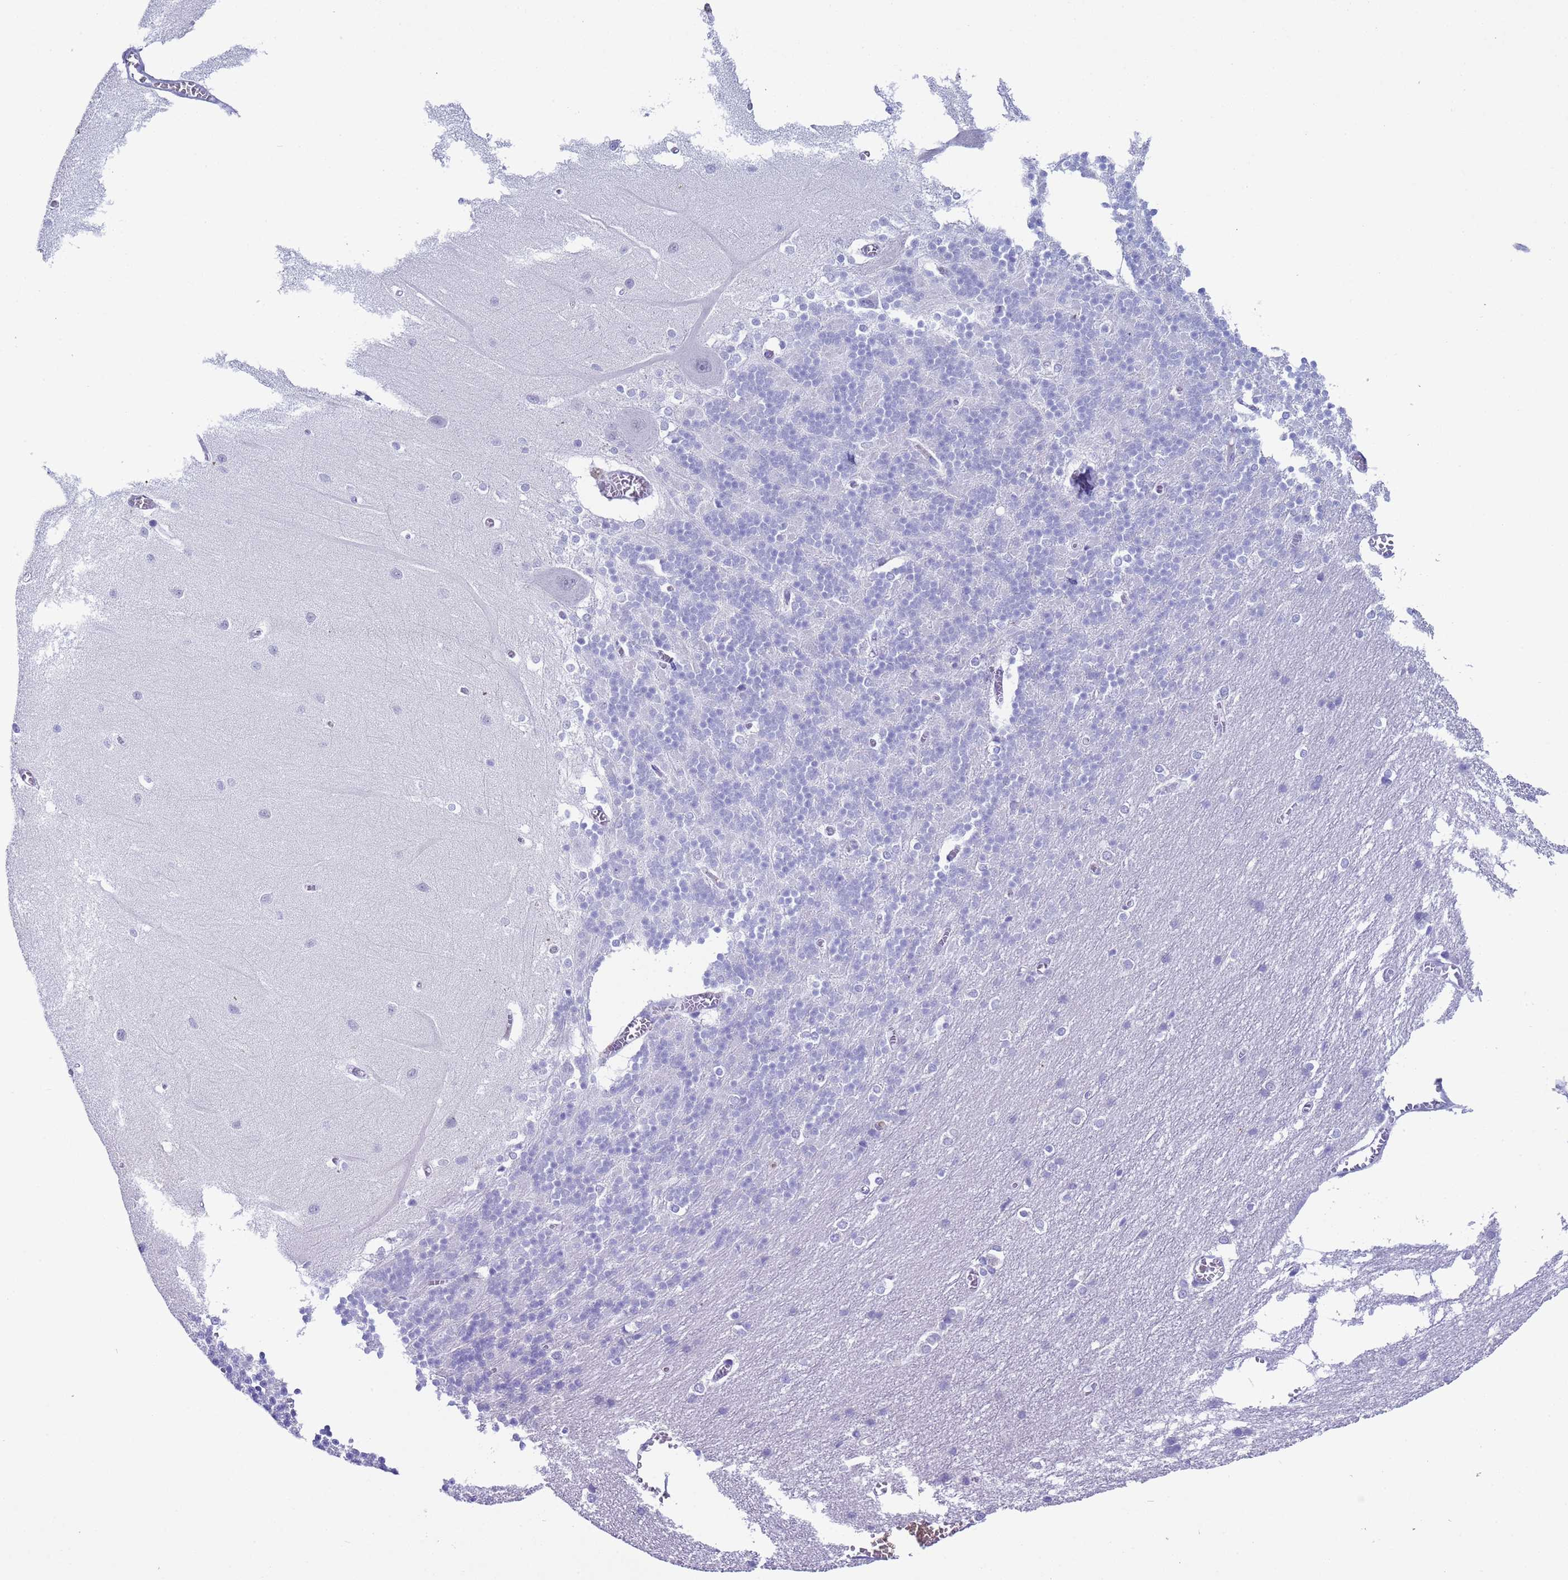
{"staining": {"intensity": "negative", "quantity": "none", "location": "none"}, "tissue": "cerebellum", "cell_type": "Cells in granular layer", "image_type": "normal", "snomed": [{"axis": "morphology", "description": "Normal tissue, NOS"}, {"axis": "topography", "description": "Cerebellum"}], "caption": "Immunohistochemistry (IHC) image of unremarkable cerebellum stained for a protein (brown), which exhibits no expression in cells in granular layer. The staining was performed using DAB (3,3'-diaminobenzidine) to visualize the protein expression in brown, while the nuclei were stained in blue with hematoxylin (Magnification: 20x).", "gene": "CKM", "patient": {"sex": "male", "age": 37}}